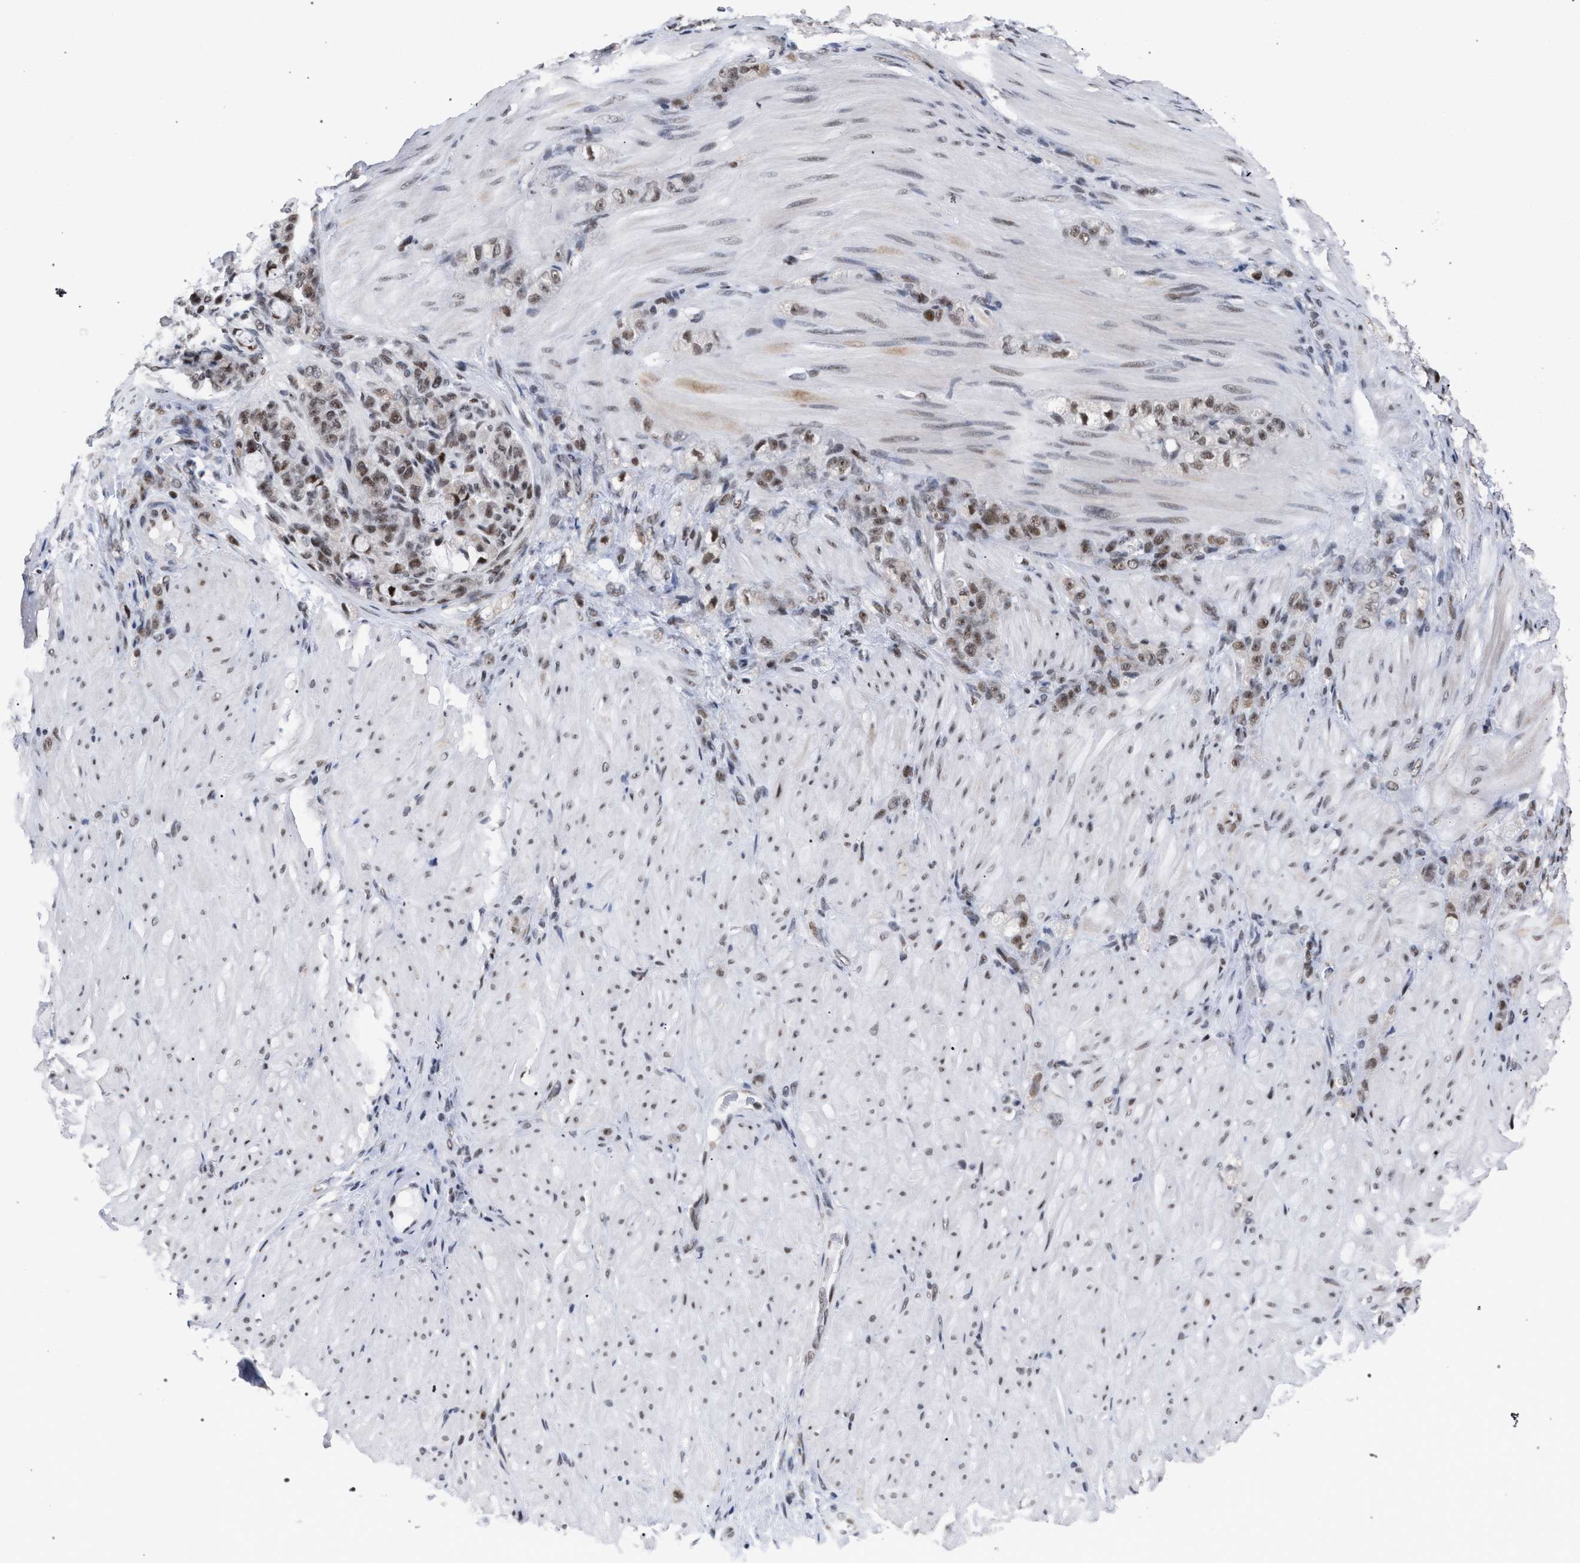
{"staining": {"intensity": "weak", "quantity": ">75%", "location": "nuclear"}, "tissue": "stomach cancer", "cell_type": "Tumor cells", "image_type": "cancer", "snomed": [{"axis": "morphology", "description": "Normal tissue, NOS"}, {"axis": "morphology", "description": "Adenocarcinoma, NOS"}, {"axis": "topography", "description": "Stomach"}], "caption": "This is a histology image of immunohistochemistry staining of stomach adenocarcinoma, which shows weak expression in the nuclear of tumor cells.", "gene": "SCAF4", "patient": {"sex": "male", "age": 82}}